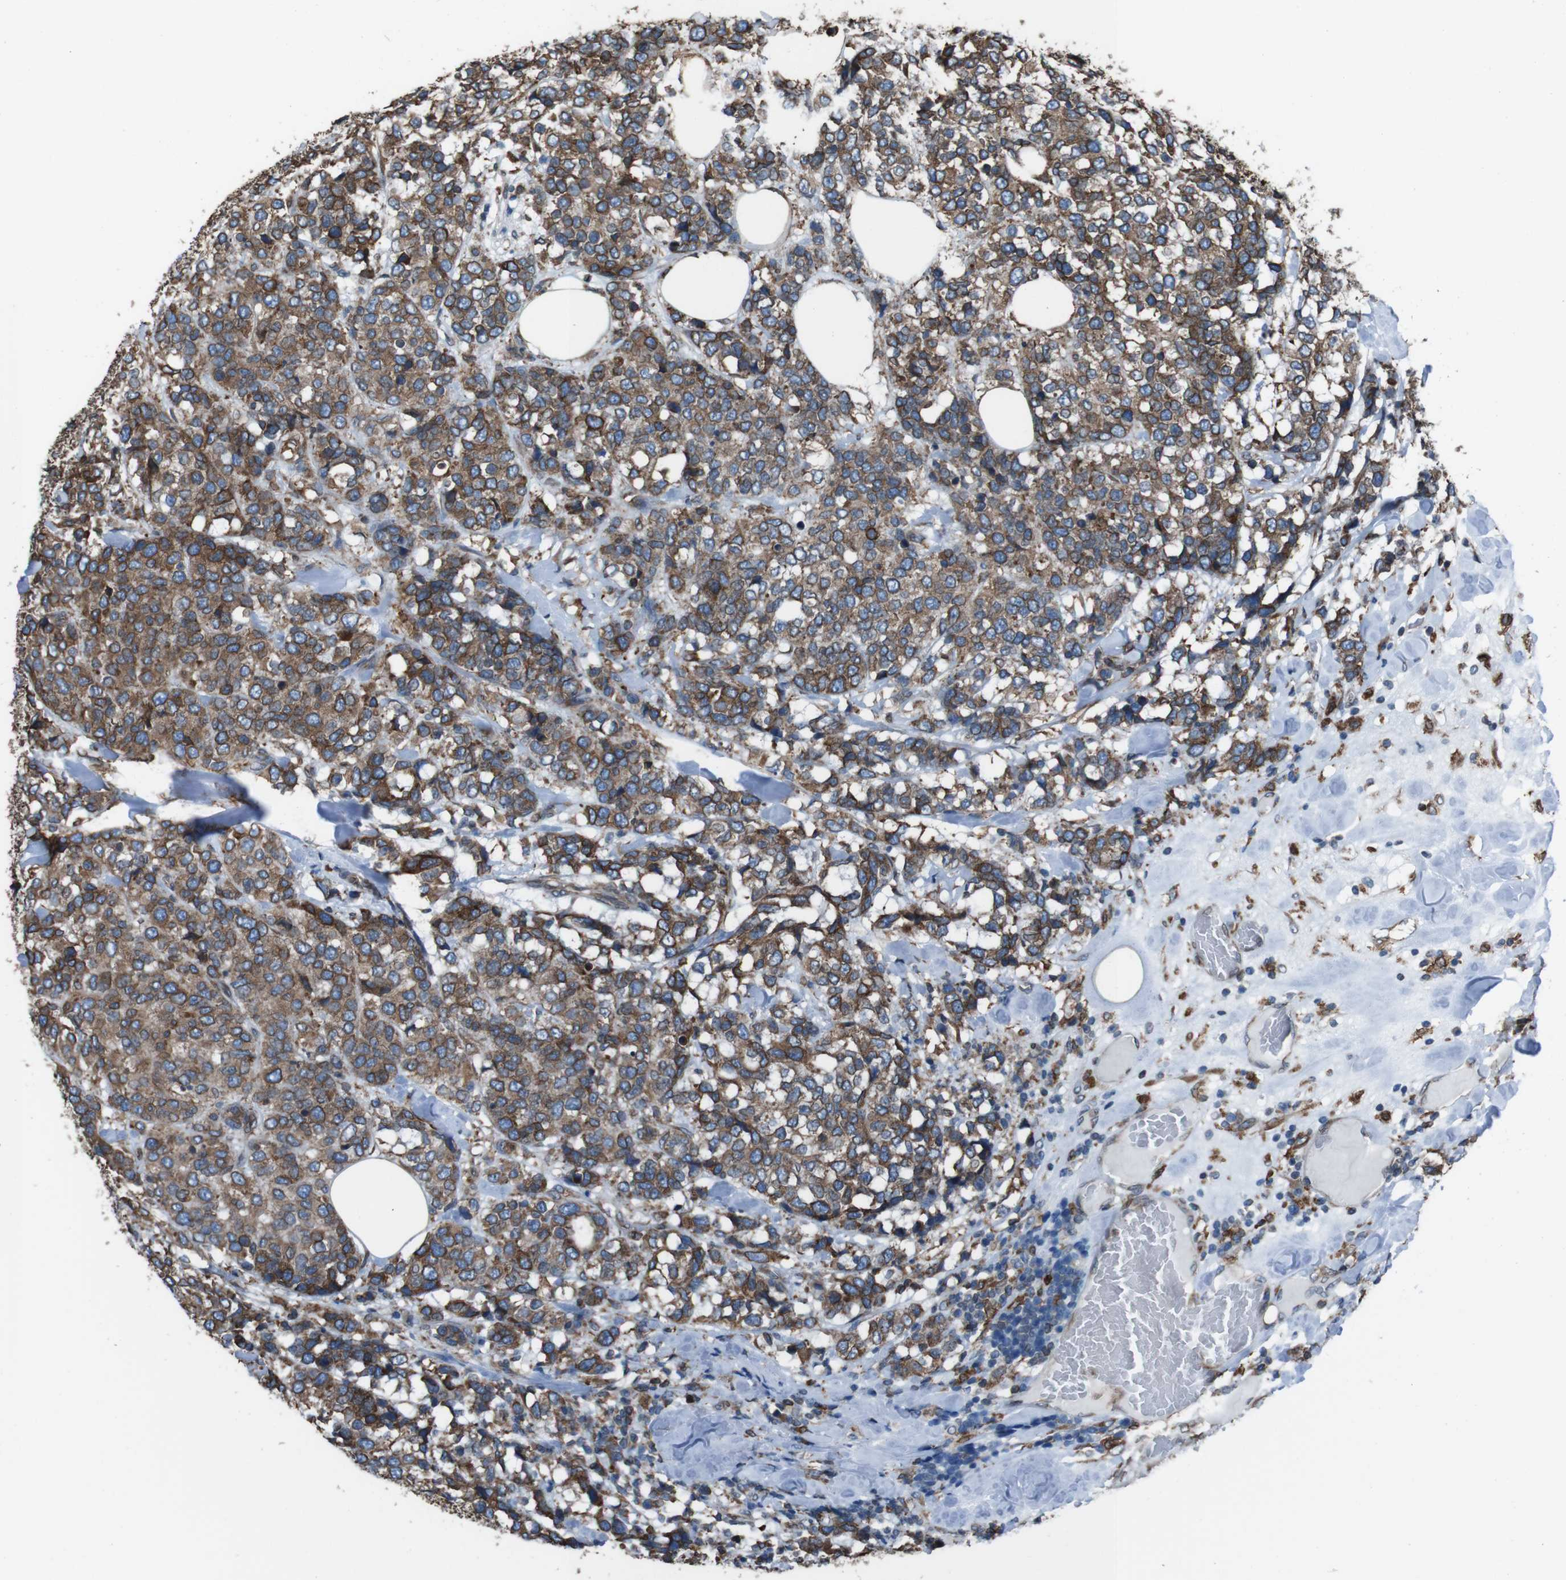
{"staining": {"intensity": "moderate", "quantity": ">75%", "location": "cytoplasmic/membranous,nuclear"}, "tissue": "breast cancer", "cell_type": "Tumor cells", "image_type": "cancer", "snomed": [{"axis": "morphology", "description": "Lobular carcinoma"}, {"axis": "topography", "description": "Breast"}], "caption": "A micrograph of breast cancer (lobular carcinoma) stained for a protein reveals moderate cytoplasmic/membranous and nuclear brown staining in tumor cells.", "gene": "APMAP", "patient": {"sex": "female", "age": 59}}